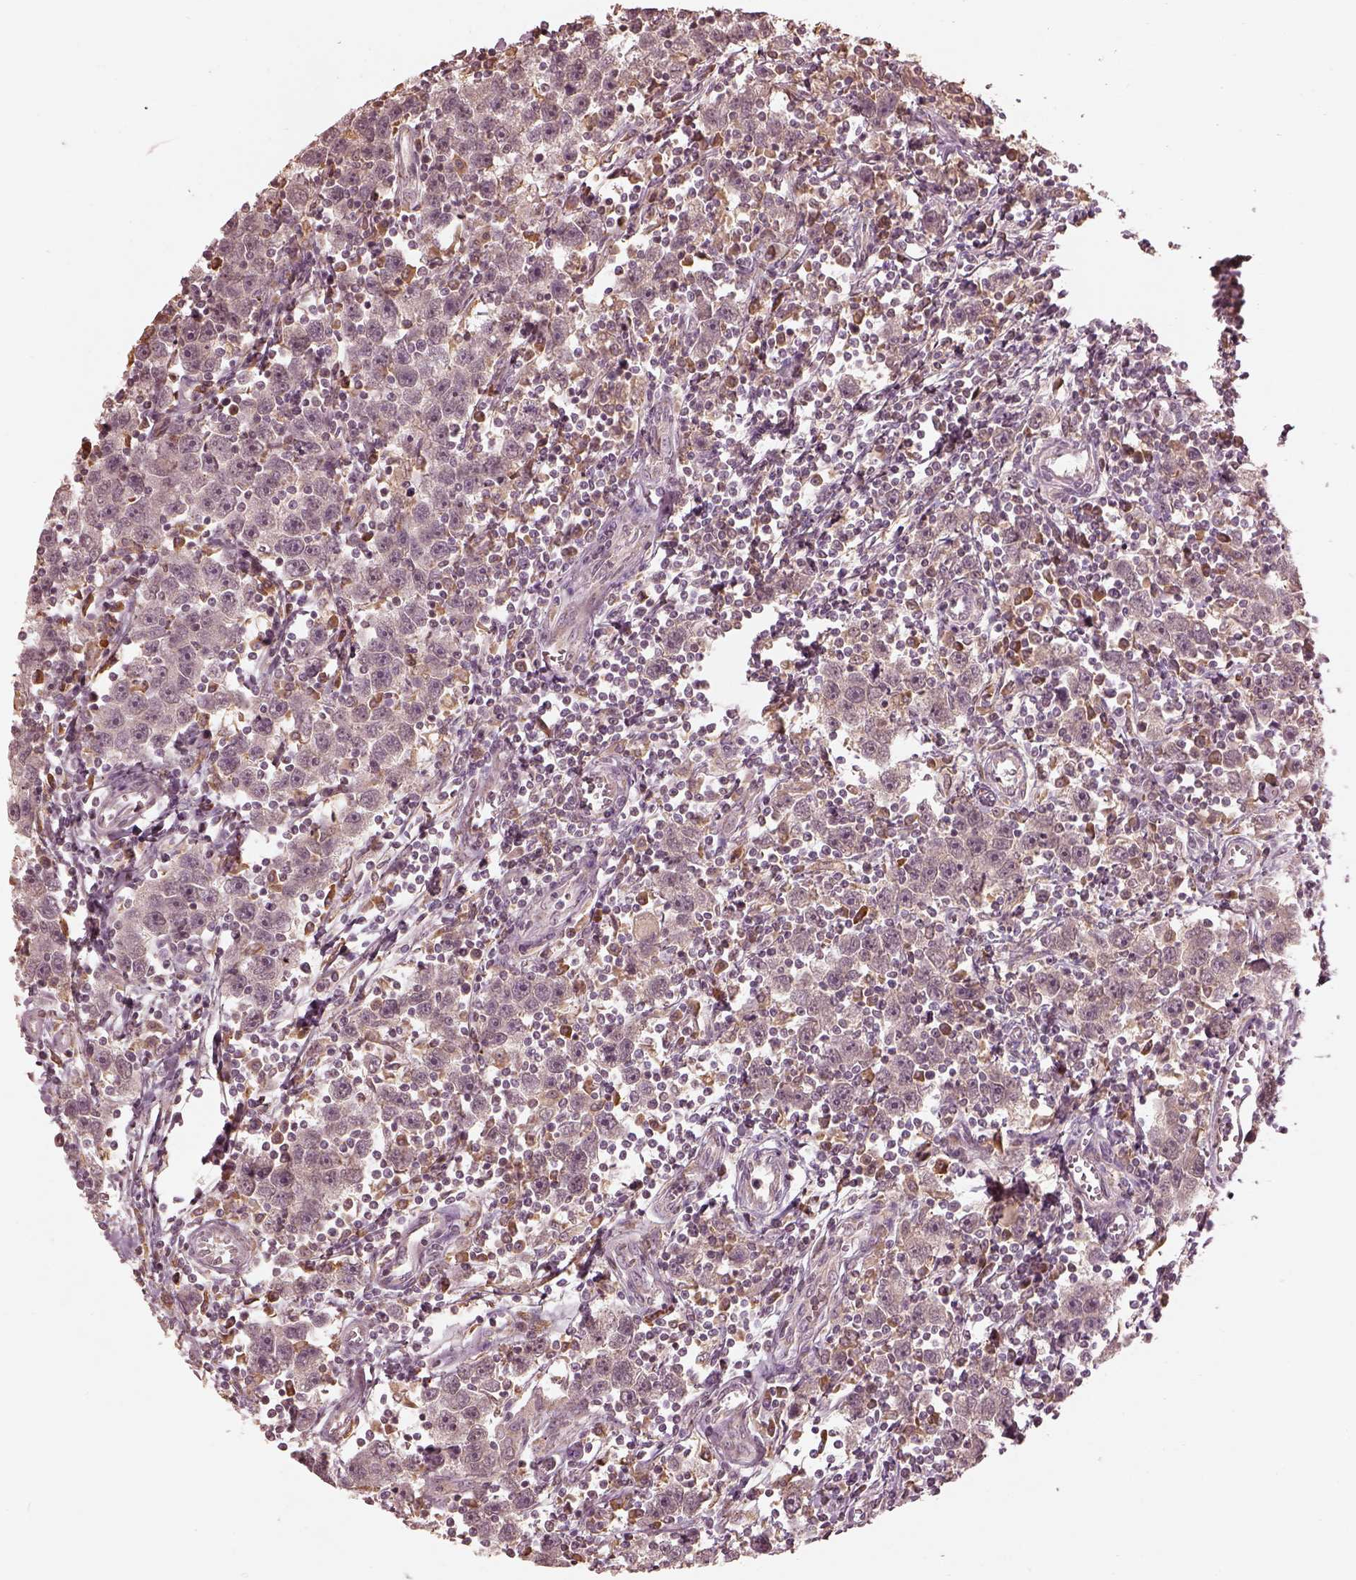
{"staining": {"intensity": "negative", "quantity": "none", "location": "none"}, "tissue": "testis cancer", "cell_type": "Tumor cells", "image_type": "cancer", "snomed": [{"axis": "morphology", "description": "Seminoma, NOS"}, {"axis": "topography", "description": "Testis"}], "caption": "The immunohistochemistry (IHC) image has no significant staining in tumor cells of testis seminoma tissue.", "gene": "CALR3", "patient": {"sex": "male", "age": 30}}